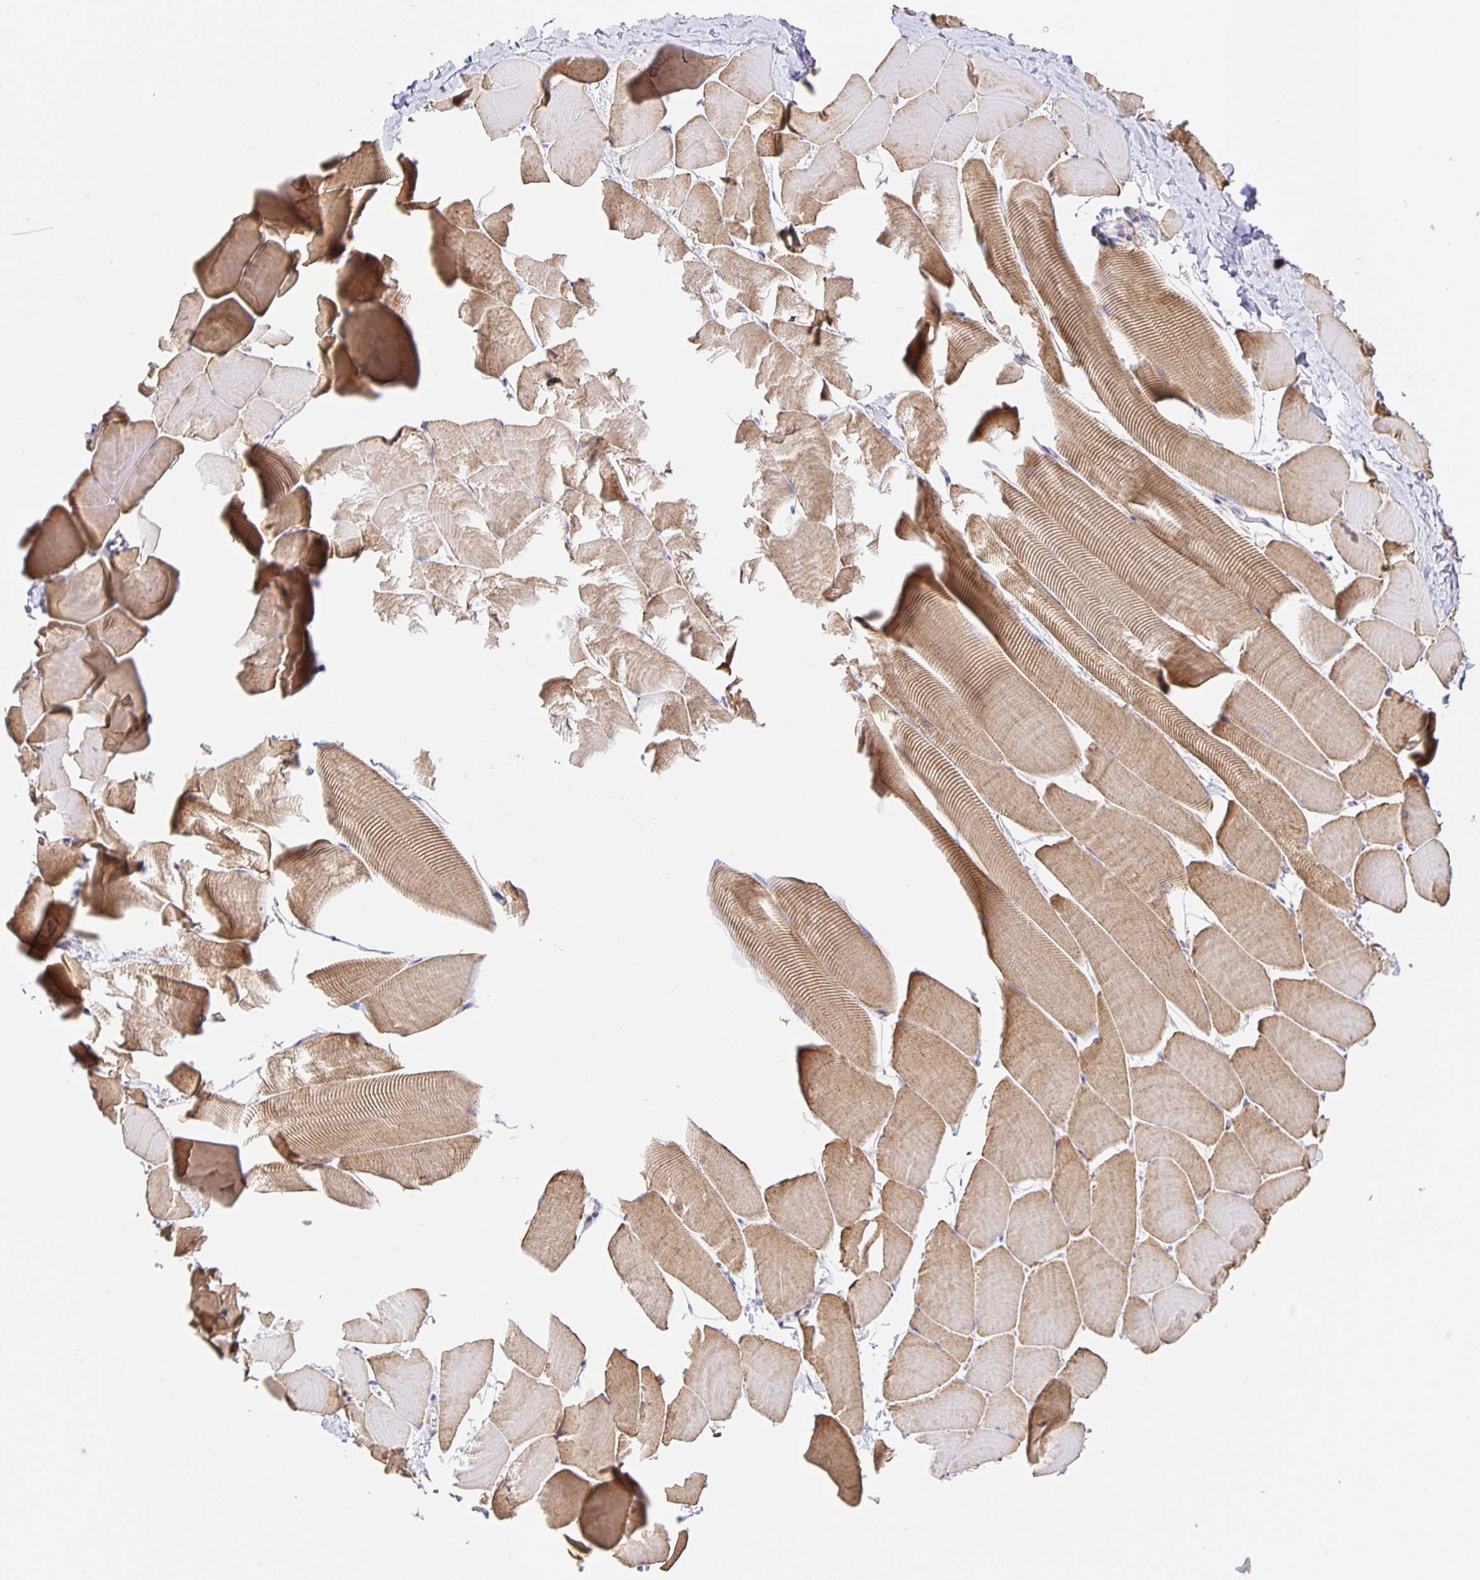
{"staining": {"intensity": "moderate", "quantity": "25%-75%", "location": "cytoplasmic/membranous"}, "tissue": "skeletal muscle", "cell_type": "Myocytes", "image_type": "normal", "snomed": [{"axis": "morphology", "description": "Normal tissue, NOS"}, {"axis": "topography", "description": "Skeletal muscle"}], "caption": "The photomicrograph shows immunohistochemical staining of normal skeletal muscle. There is moderate cytoplasmic/membranous positivity is identified in about 25%-75% of myocytes. Immunohistochemistry stains the protein of interest in brown and the nuclei are stained blue.", "gene": "FLRT3", "patient": {"sex": "male", "age": 25}}